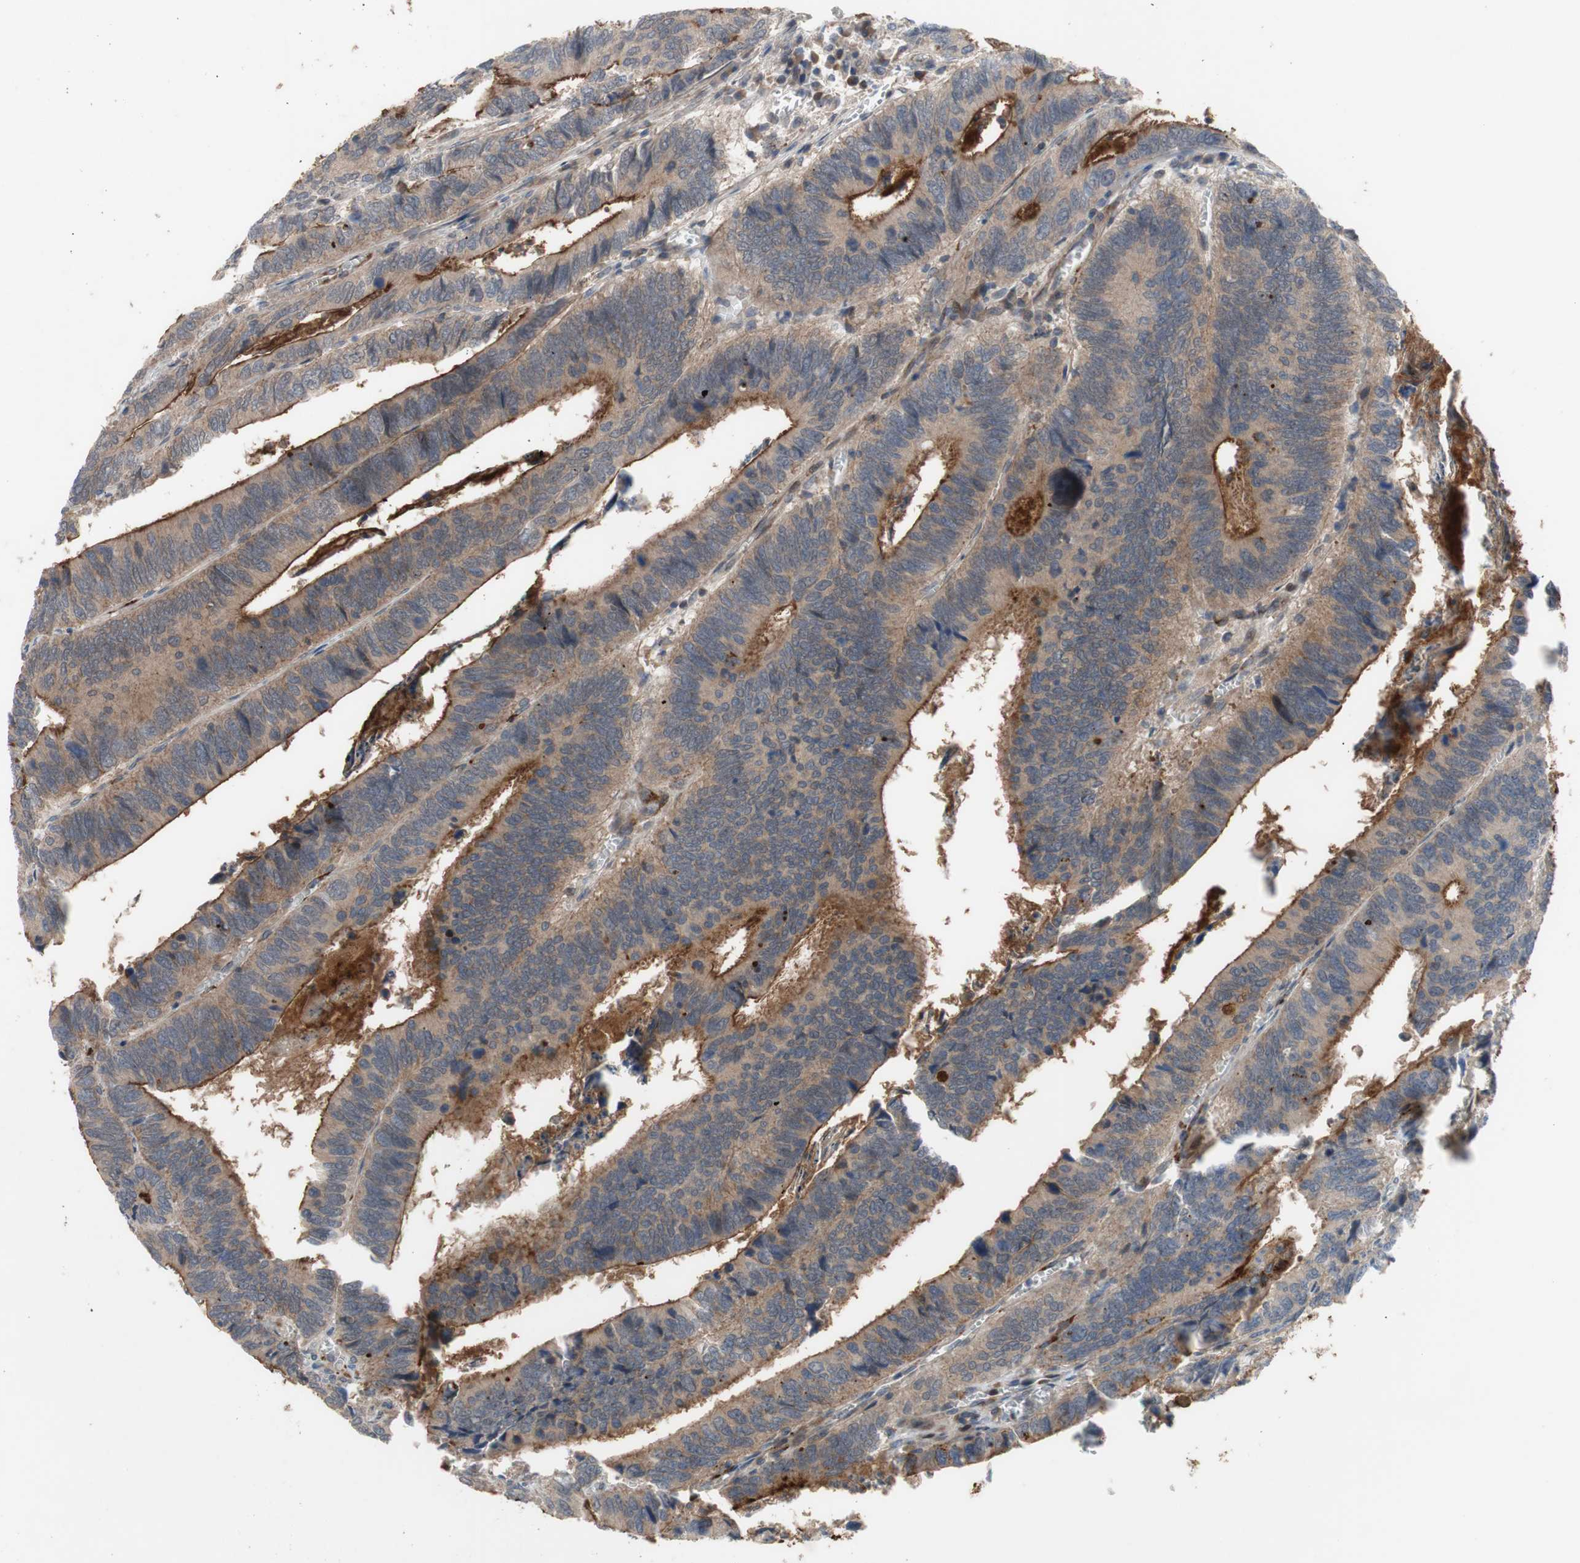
{"staining": {"intensity": "moderate", "quantity": ">75%", "location": "cytoplasmic/membranous"}, "tissue": "colorectal cancer", "cell_type": "Tumor cells", "image_type": "cancer", "snomed": [{"axis": "morphology", "description": "Adenocarcinoma, NOS"}, {"axis": "topography", "description": "Colon"}], "caption": "This image exhibits colorectal adenocarcinoma stained with IHC to label a protein in brown. The cytoplasmic/membranous of tumor cells show moderate positivity for the protein. Nuclei are counter-stained blue.", "gene": "OAZ1", "patient": {"sex": "male", "age": 72}}